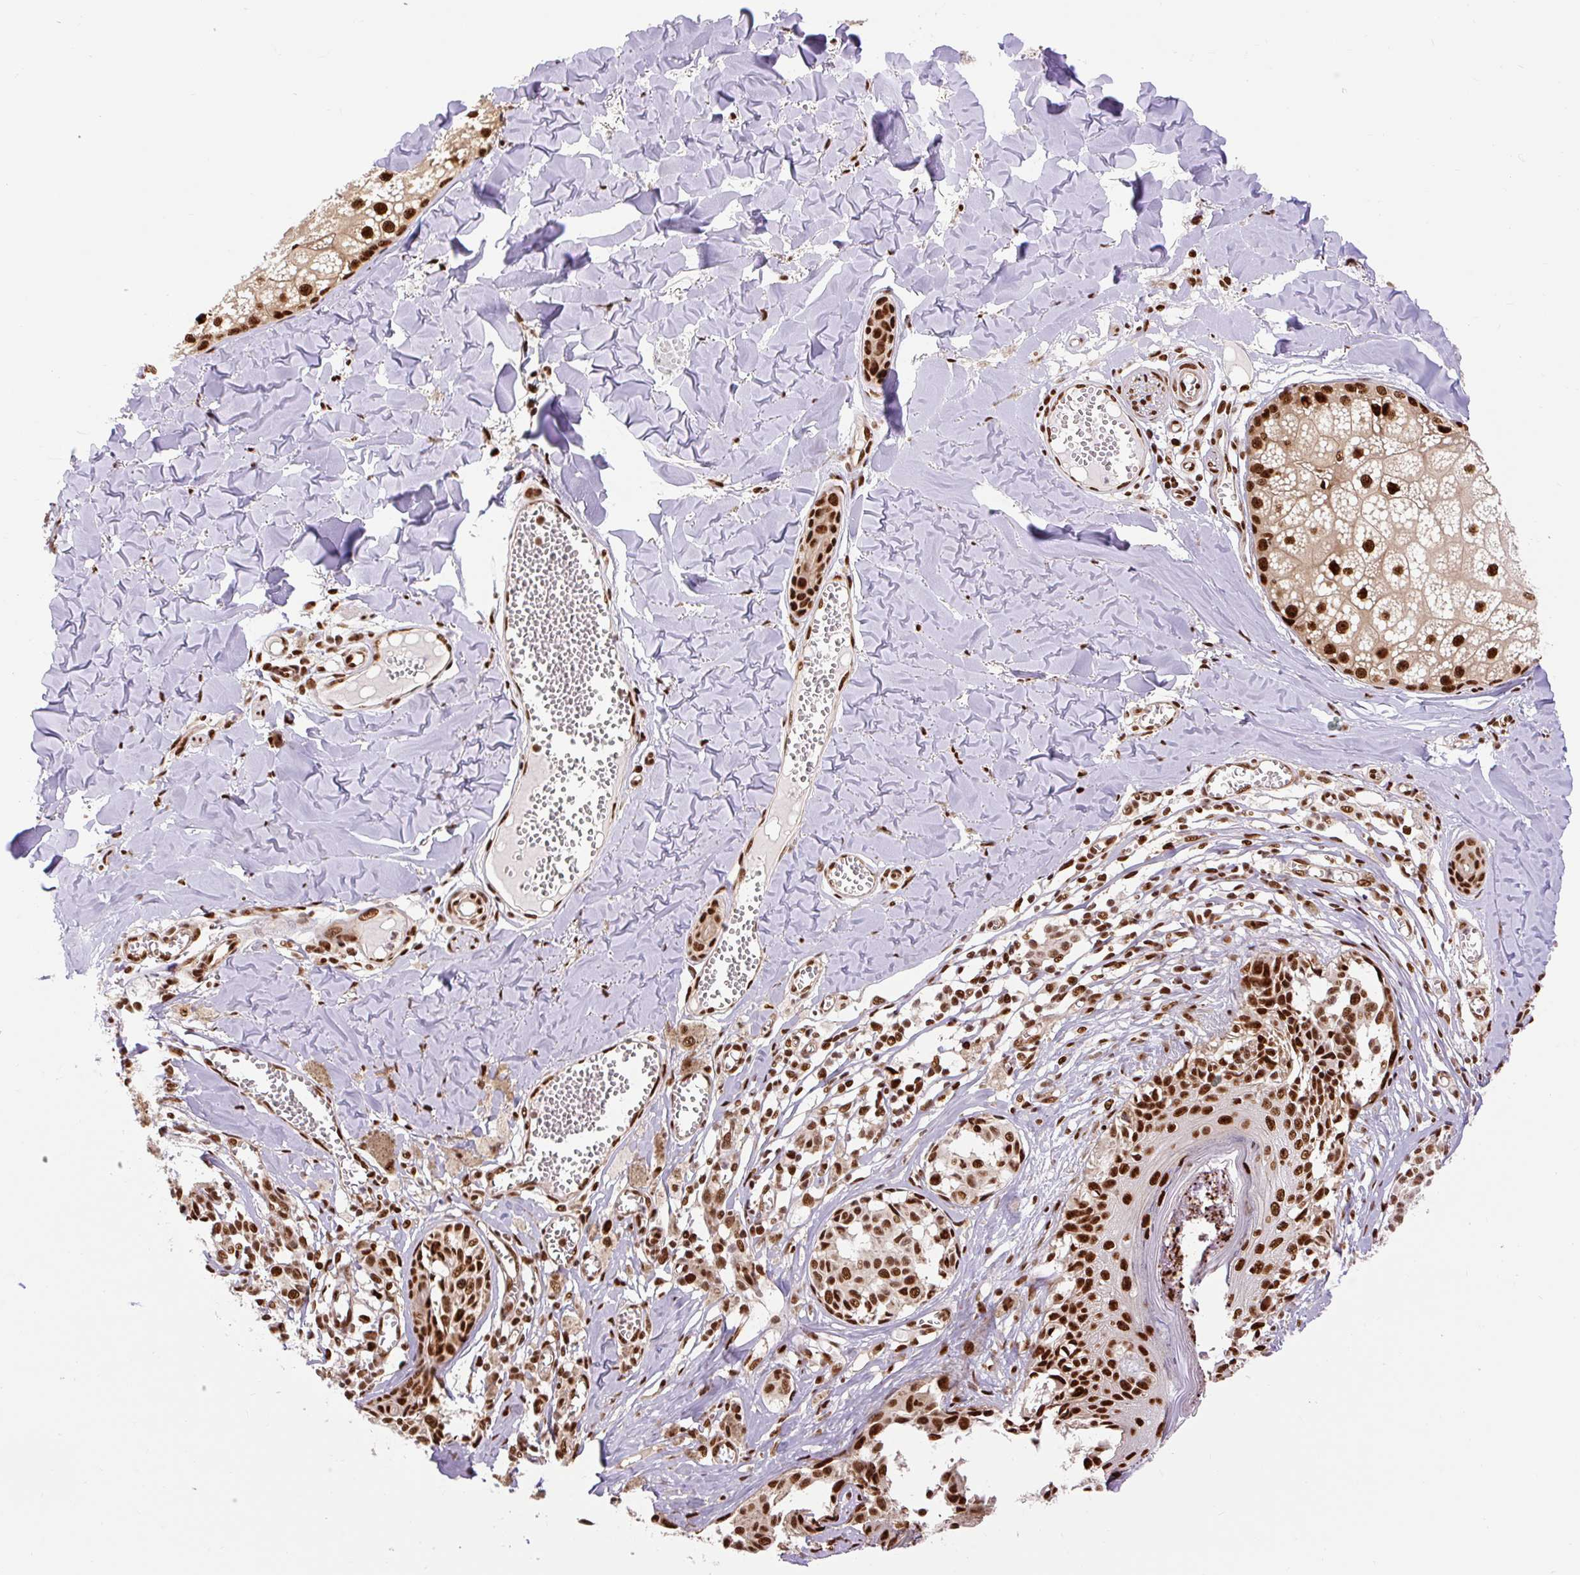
{"staining": {"intensity": "strong", "quantity": ">75%", "location": "nuclear"}, "tissue": "melanoma", "cell_type": "Tumor cells", "image_type": "cancer", "snomed": [{"axis": "morphology", "description": "Malignant melanoma, NOS"}, {"axis": "topography", "description": "Skin"}], "caption": "Tumor cells exhibit high levels of strong nuclear expression in approximately >75% of cells in melanoma.", "gene": "MECOM", "patient": {"sex": "female", "age": 43}}